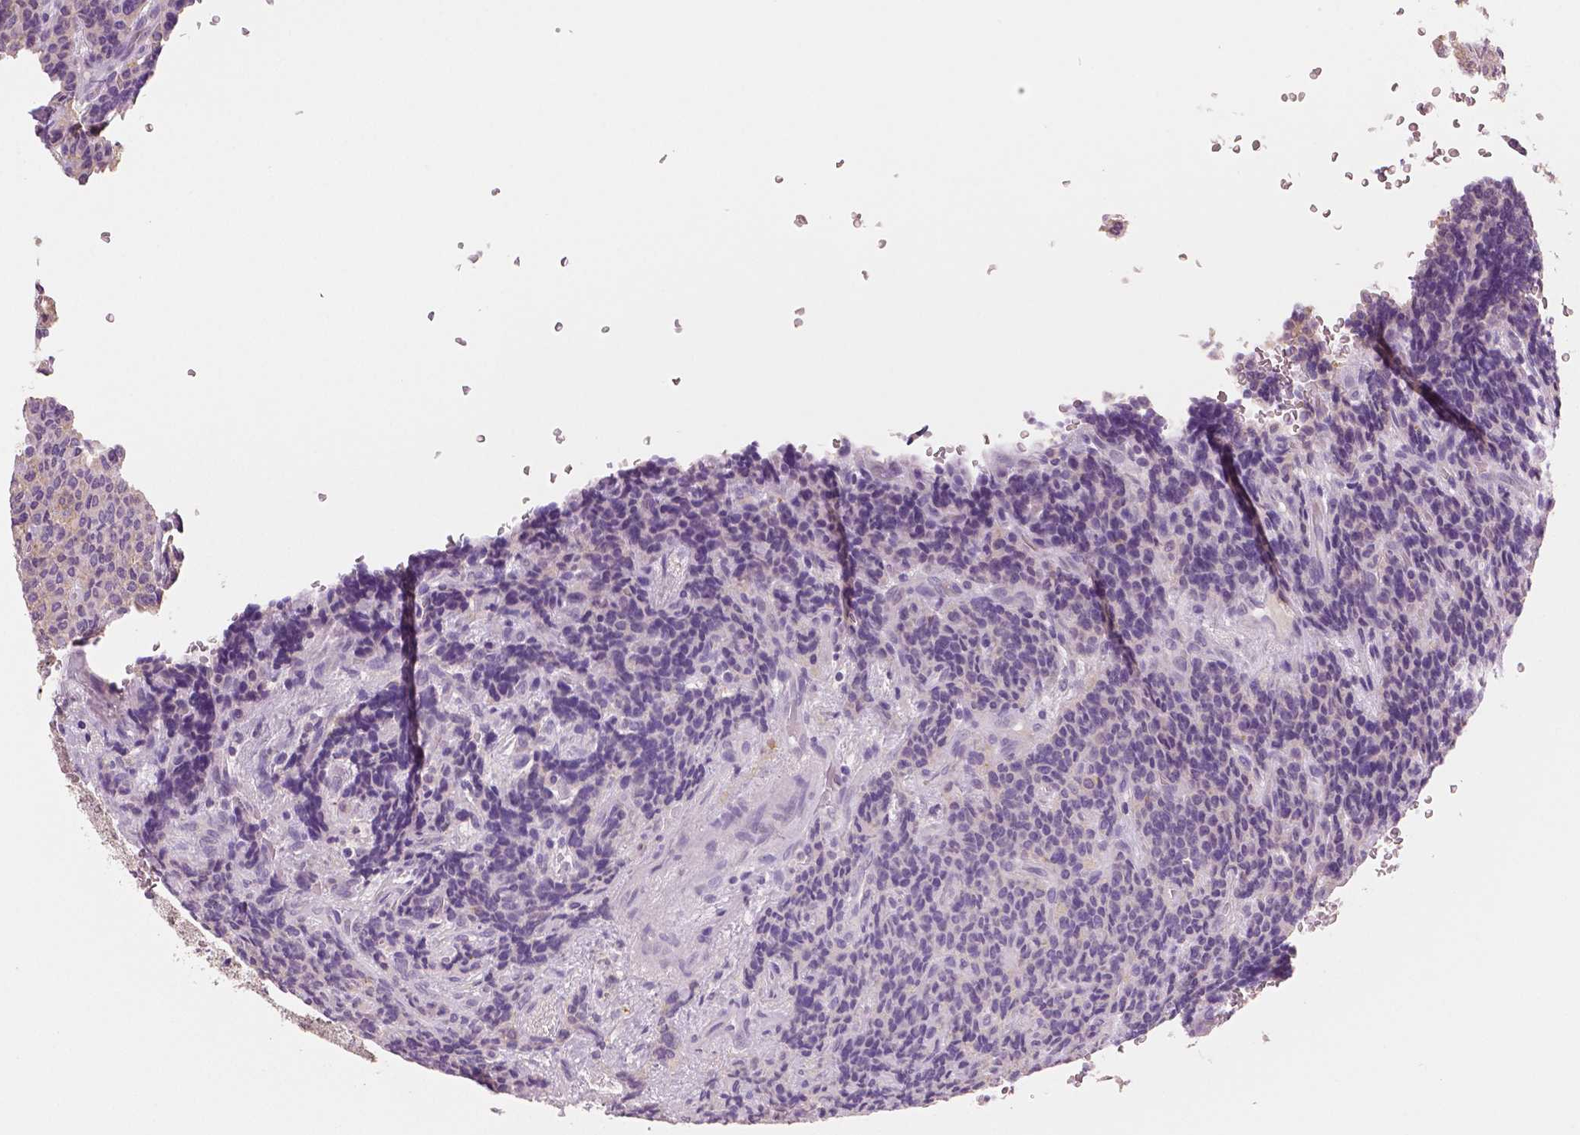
{"staining": {"intensity": "weak", "quantity": ">75%", "location": "cytoplasmic/membranous"}, "tissue": "carcinoid", "cell_type": "Tumor cells", "image_type": "cancer", "snomed": [{"axis": "morphology", "description": "Carcinoid, malignant, NOS"}, {"axis": "topography", "description": "Pancreas"}], "caption": "A micrograph showing weak cytoplasmic/membranous expression in about >75% of tumor cells in malignant carcinoid, as visualized by brown immunohistochemical staining.", "gene": "NECAB2", "patient": {"sex": "male", "age": 36}}